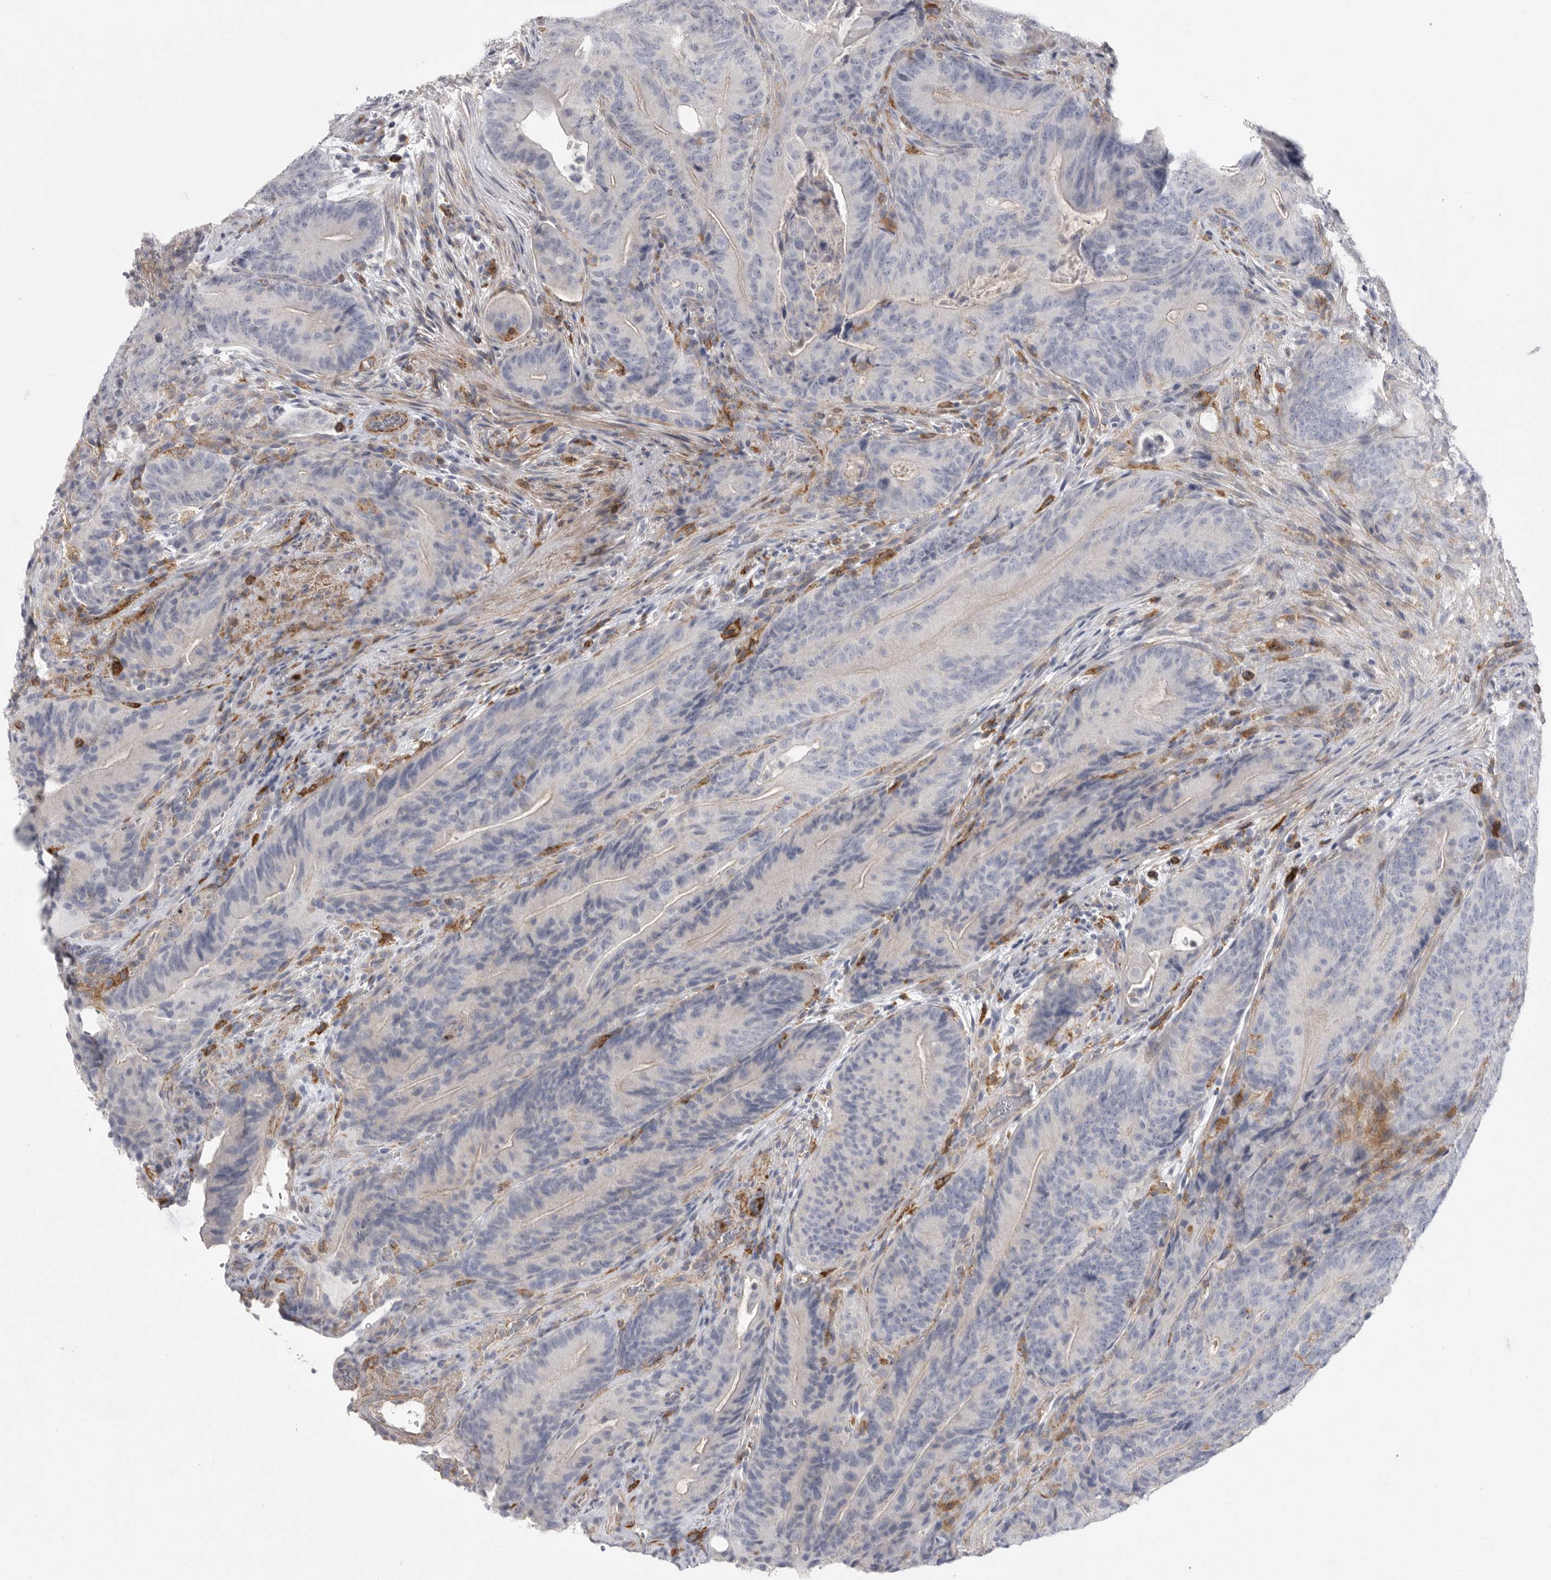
{"staining": {"intensity": "negative", "quantity": "none", "location": "none"}, "tissue": "colorectal cancer", "cell_type": "Tumor cells", "image_type": "cancer", "snomed": [{"axis": "morphology", "description": "Normal tissue, NOS"}, {"axis": "topography", "description": "Colon"}], "caption": "There is no significant expression in tumor cells of colorectal cancer.", "gene": "SIGLEC10", "patient": {"sex": "female", "age": 82}}